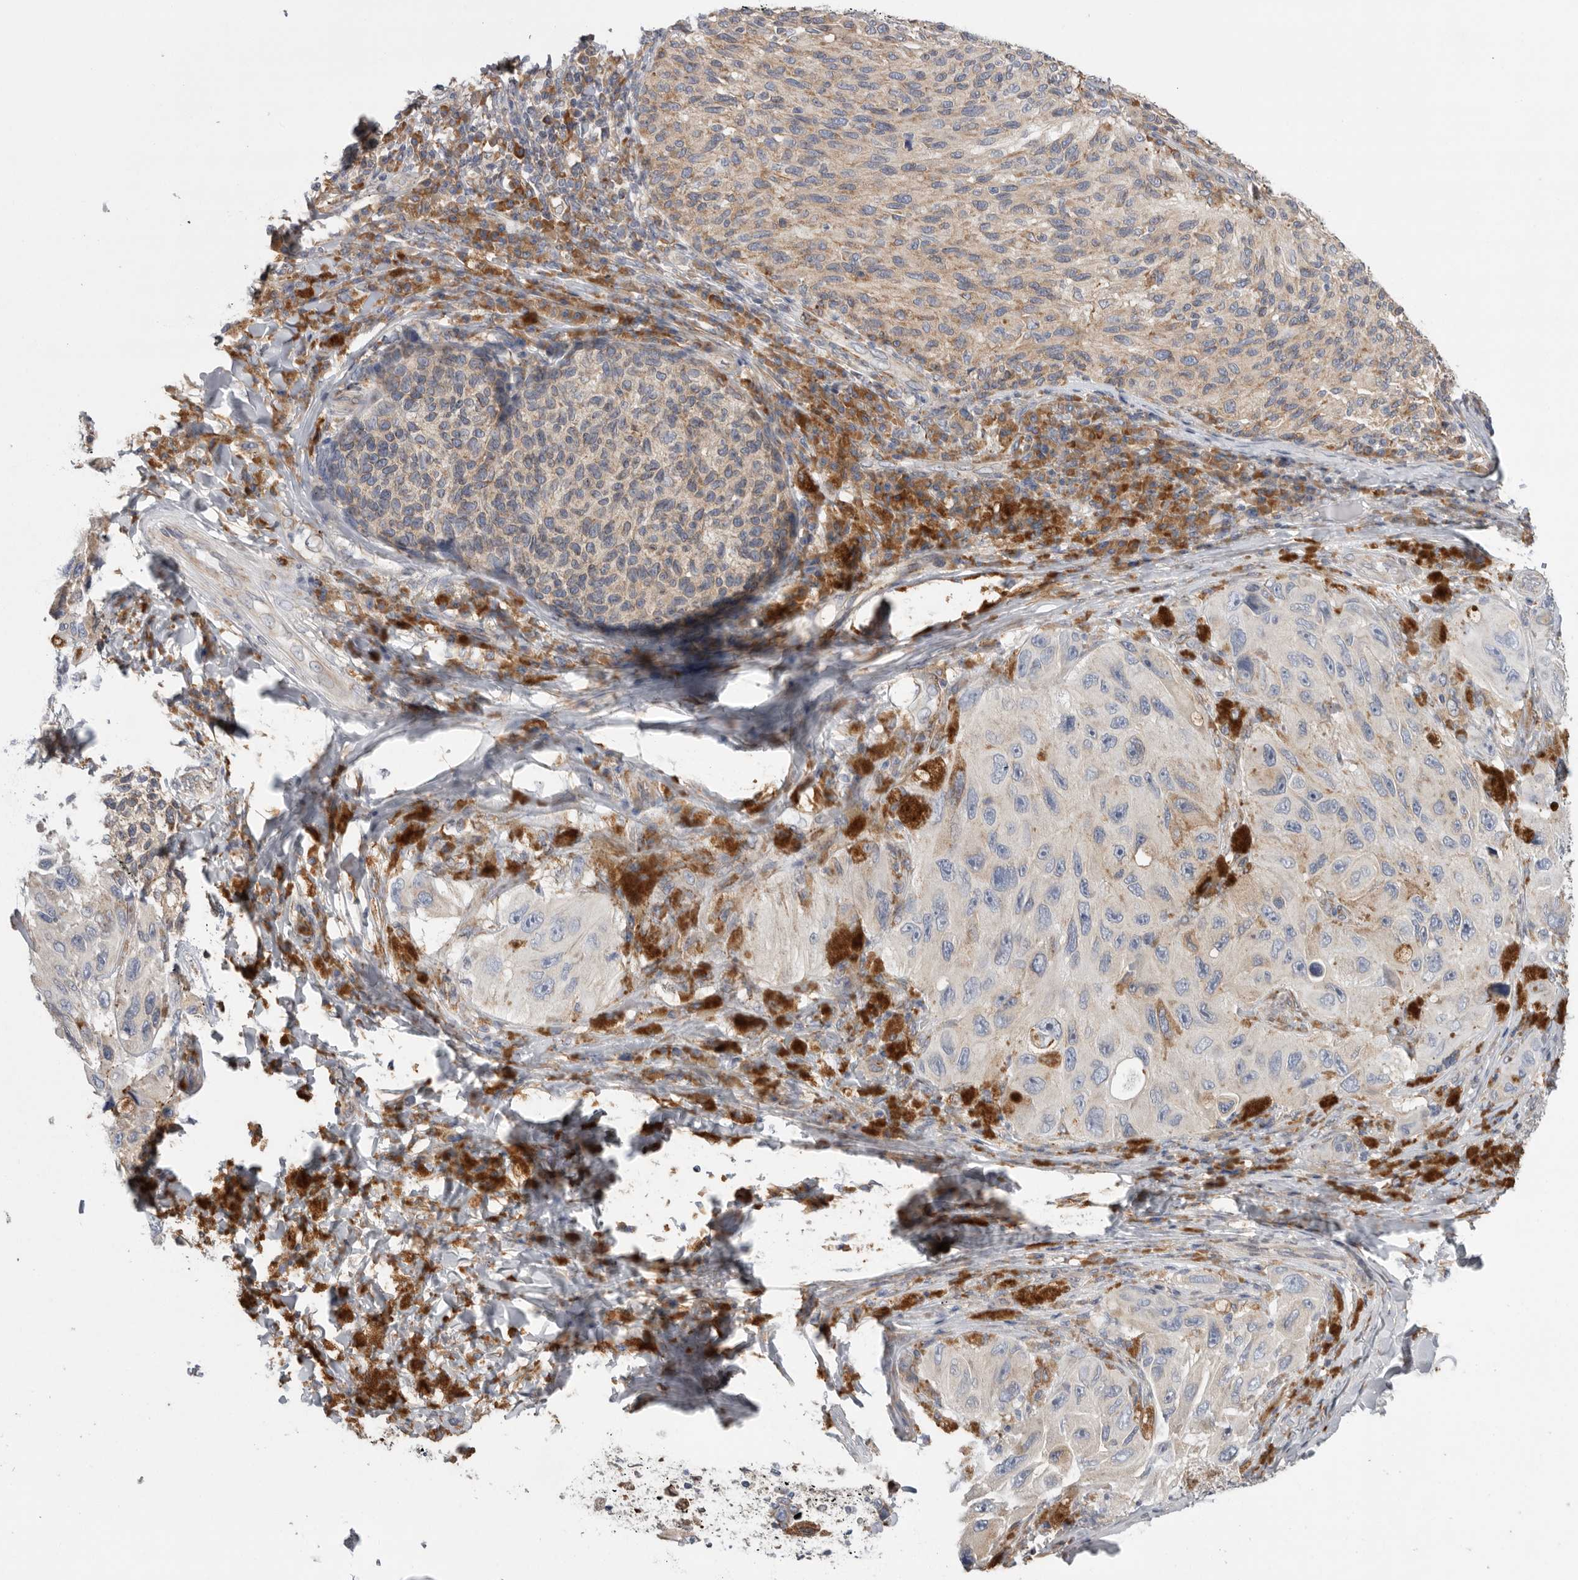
{"staining": {"intensity": "weak", "quantity": "25%-75%", "location": "cytoplasmic/membranous"}, "tissue": "melanoma", "cell_type": "Tumor cells", "image_type": "cancer", "snomed": [{"axis": "morphology", "description": "Malignant melanoma, NOS"}, {"axis": "topography", "description": "Skin"}], "caption": "Weak cytoplasmic/membranous protein expression is appreciated in approximately 25%-75% of tumor cells in malignant melanoma.", "gene": "GANAB", "patient": {"sex": "female", "age": 73}}